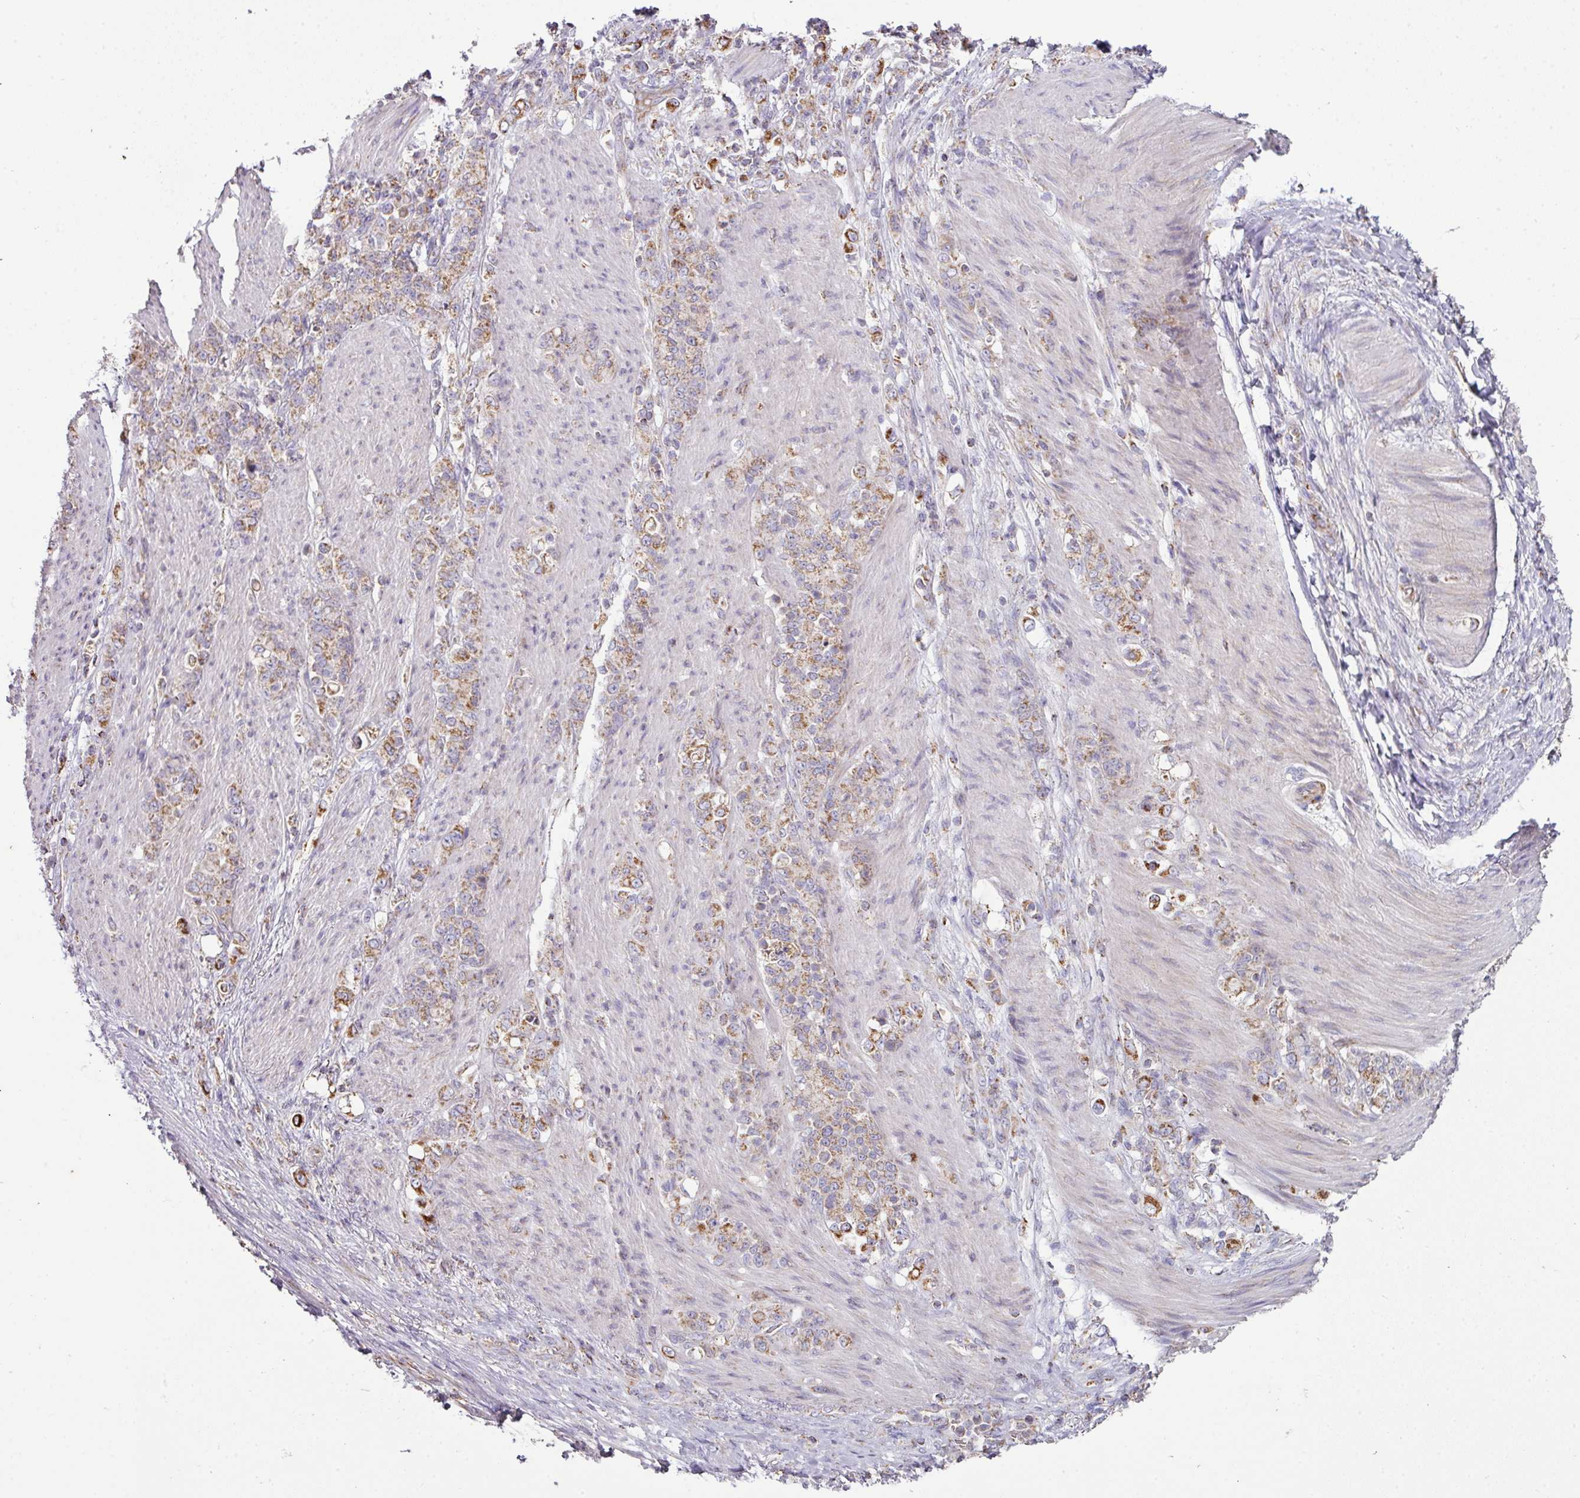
{"staining": {"intensity": "moderate", "quantity": ">75%", "location": "cytoplasmic/membranous"}, "tissue": "stomach cancer", "cell_type": "Tumor cells", "image_type": "cancer", "snomed": [{"axis": "morphology", "description": "Adenocarcinoma, NOS"}, {"axis": "topography", "description": "Stomach"}], "caption": "Stomach cancer stained for a protein shows moderate cytoplasmic/membranous positivity in tumor cells.", "gene": "SQOR", "patient": {"sex": "female", "age": 79}}